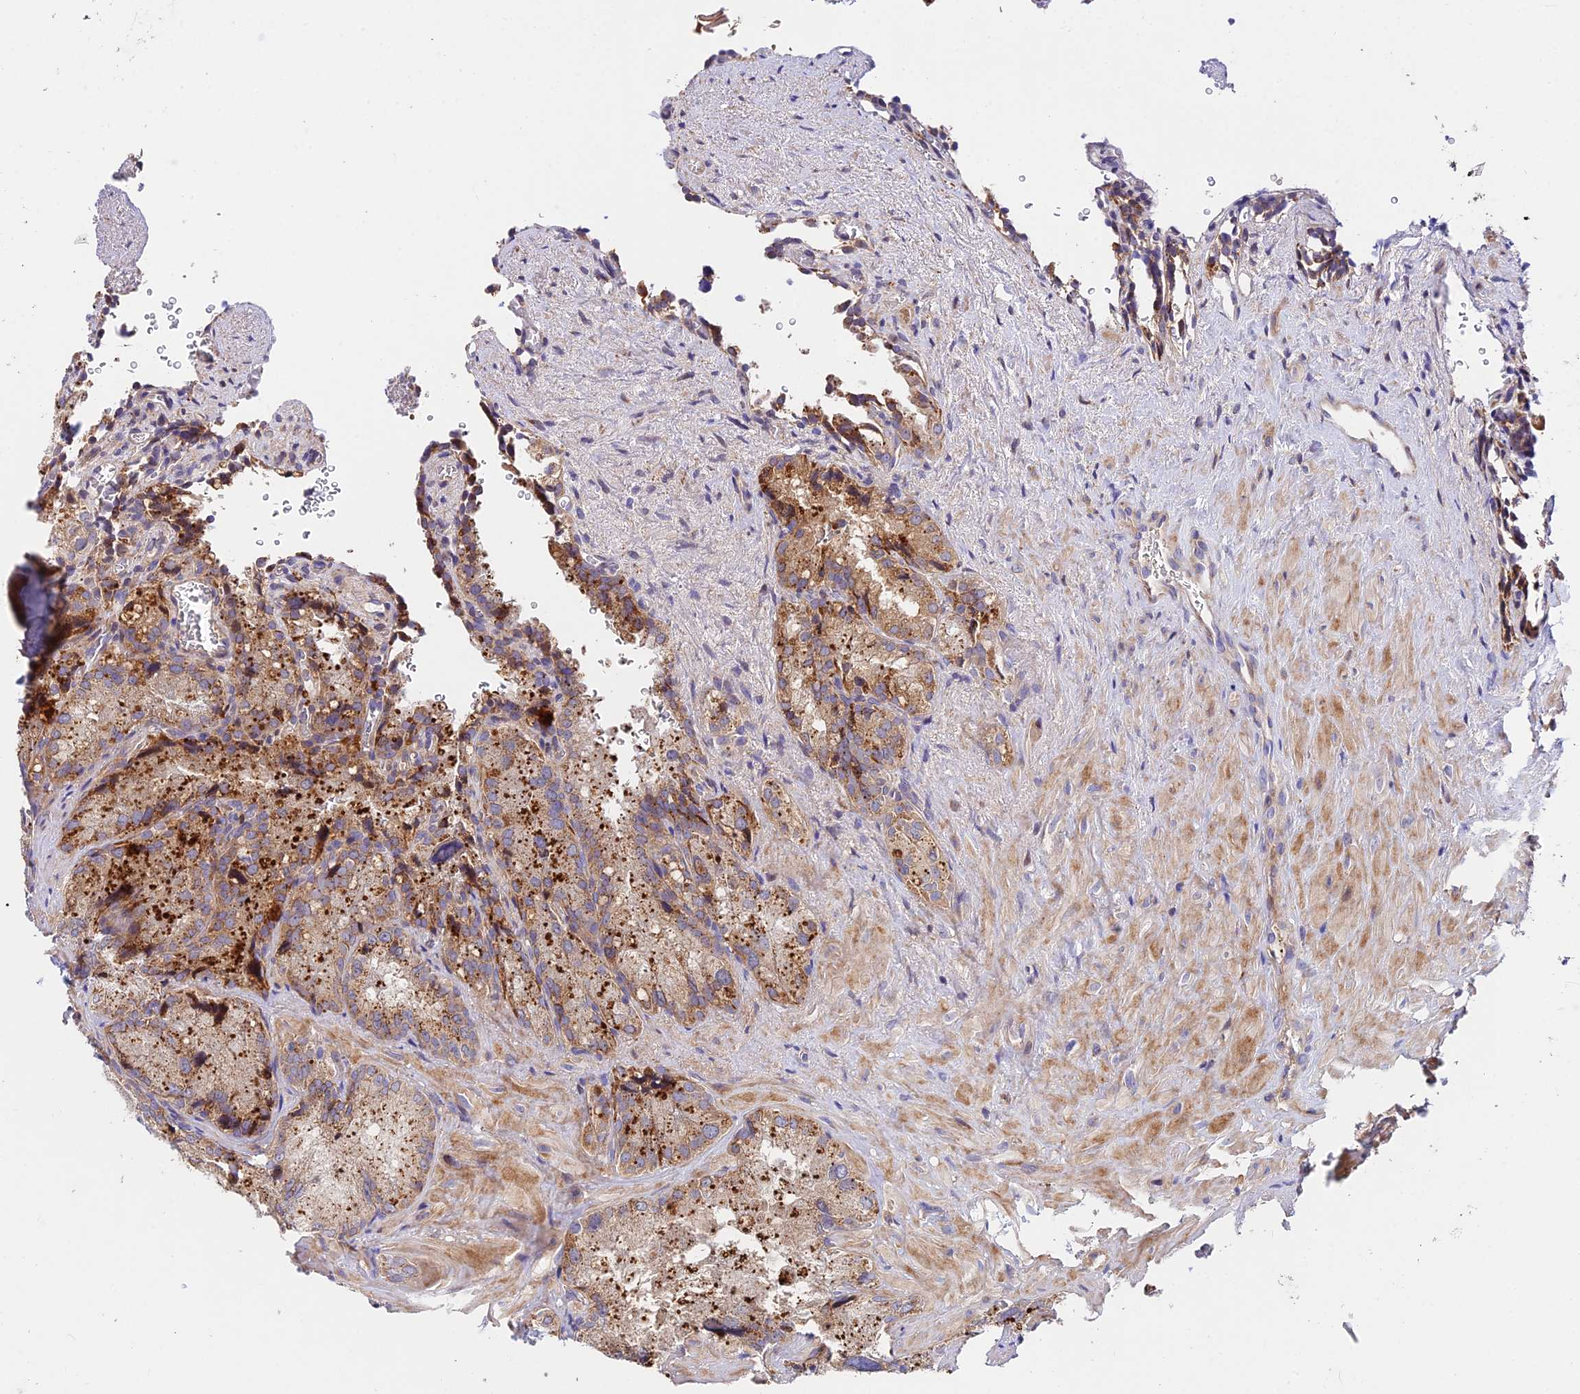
{"staining": {"intensity": "weak", "quantity": ">75%", "location": "cytoplasmic/membranous"}, "tissue": "seminal vesicle", "cell_type": "Glandular cells", "image_type": "normal", "snomed": [{"axis": "morphology", "description": "Normal tissue, NOS"}, {"axis": "topography", "description": "Seminal veicle"}], "caption": "This is a micrograph of immunohistochemistry staining of normal seminal vesicle, which shows weak positivity in the cytoplasmic/membranous of glandular cells.", "gene": "FUOM", "patient": {"sex": "male", "age": 62}}